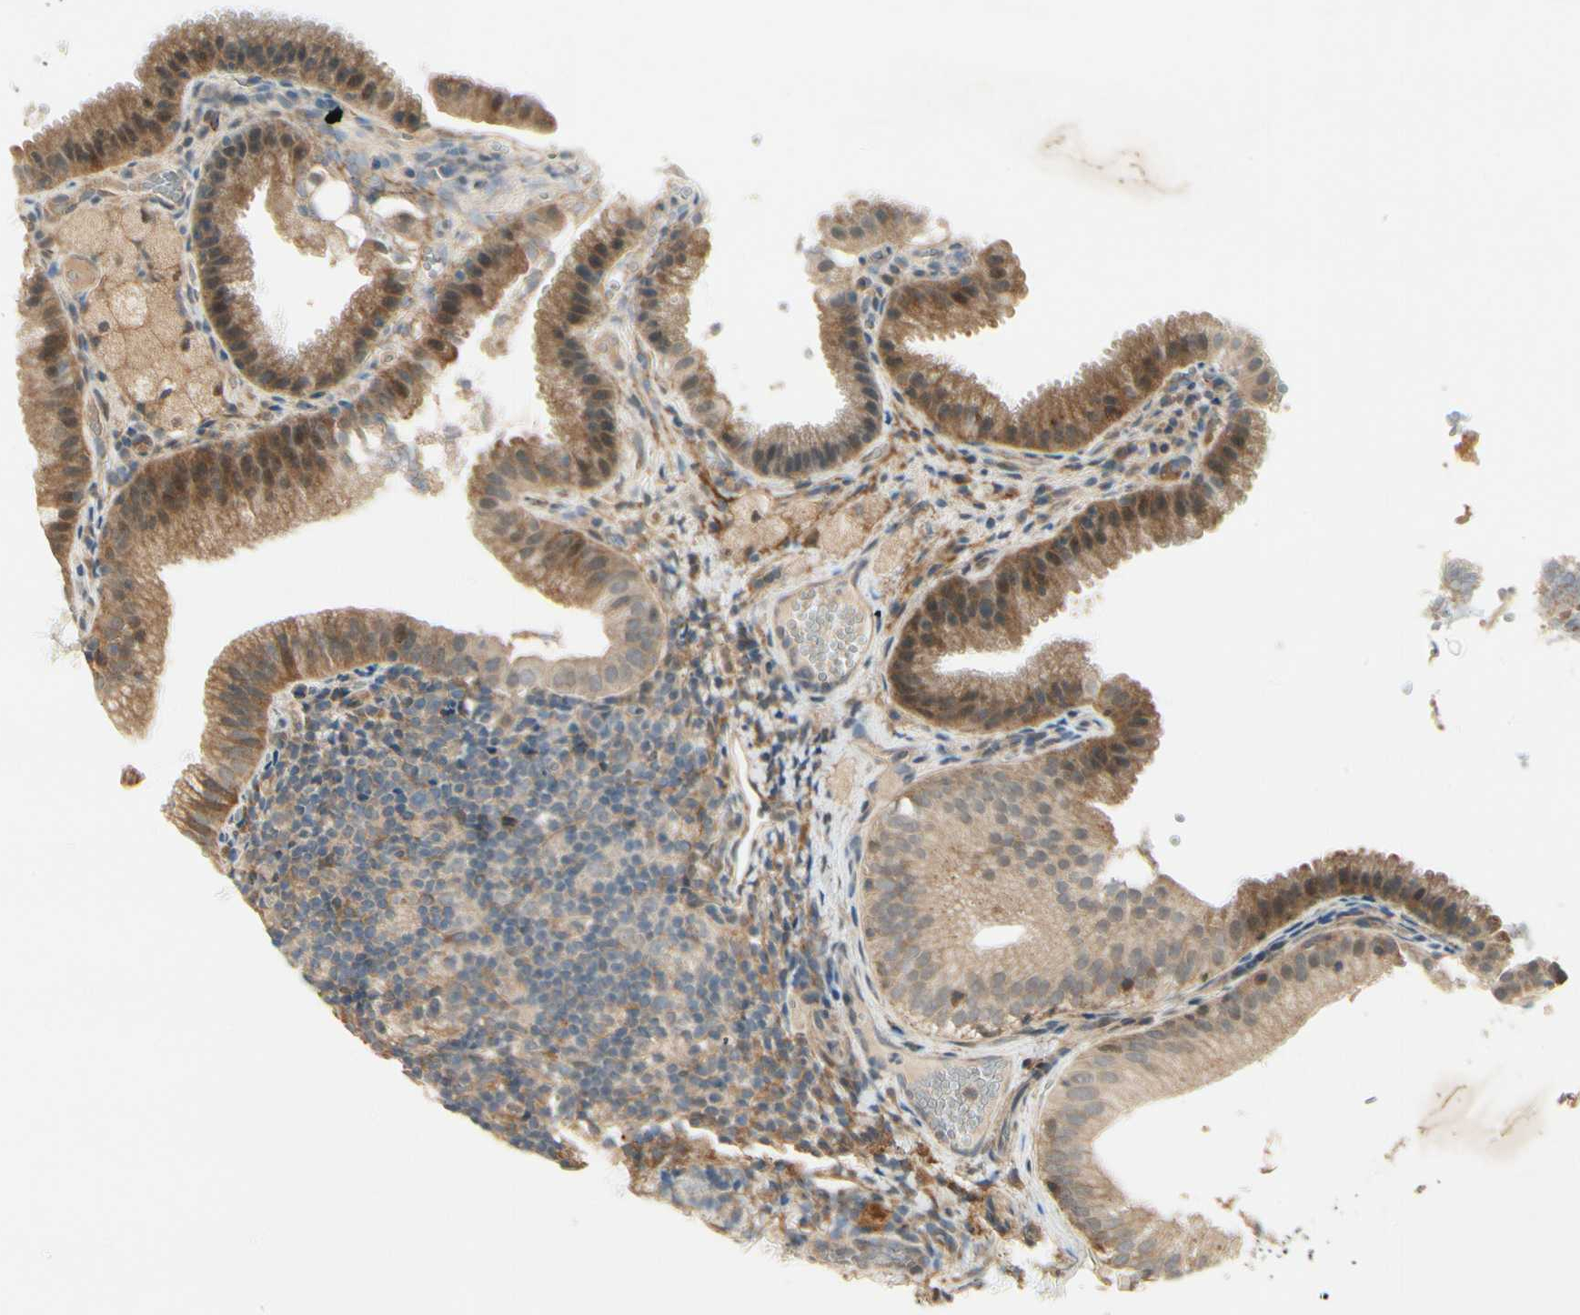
{"staining": {"intensity": "moderate", "quantity": ">75%", "location": "cytoplasmic/membranous"}, "tissue": "gallbladder", "cell_type": "Glandular cells", "image_type": "normal", "snomed": [{"axis": "morphology", "description": "Normal tissue, NOS"}, {"axis": "topography", "description": "Gallbladder"}], "caption": "Protein staining reveals moderate cytoplasmic/membranous positivity in about >75% of glandular cells in normal gallbladder. The staining was performed using DAB (3,3'-diaminobenzidine) to visualize the protein expression in brown, while the nuclei were stained in blue with hematoxylin (Magnification: 20x).", "gene": "EPHB3", "patient": {"sex": "female", "age": 24}}